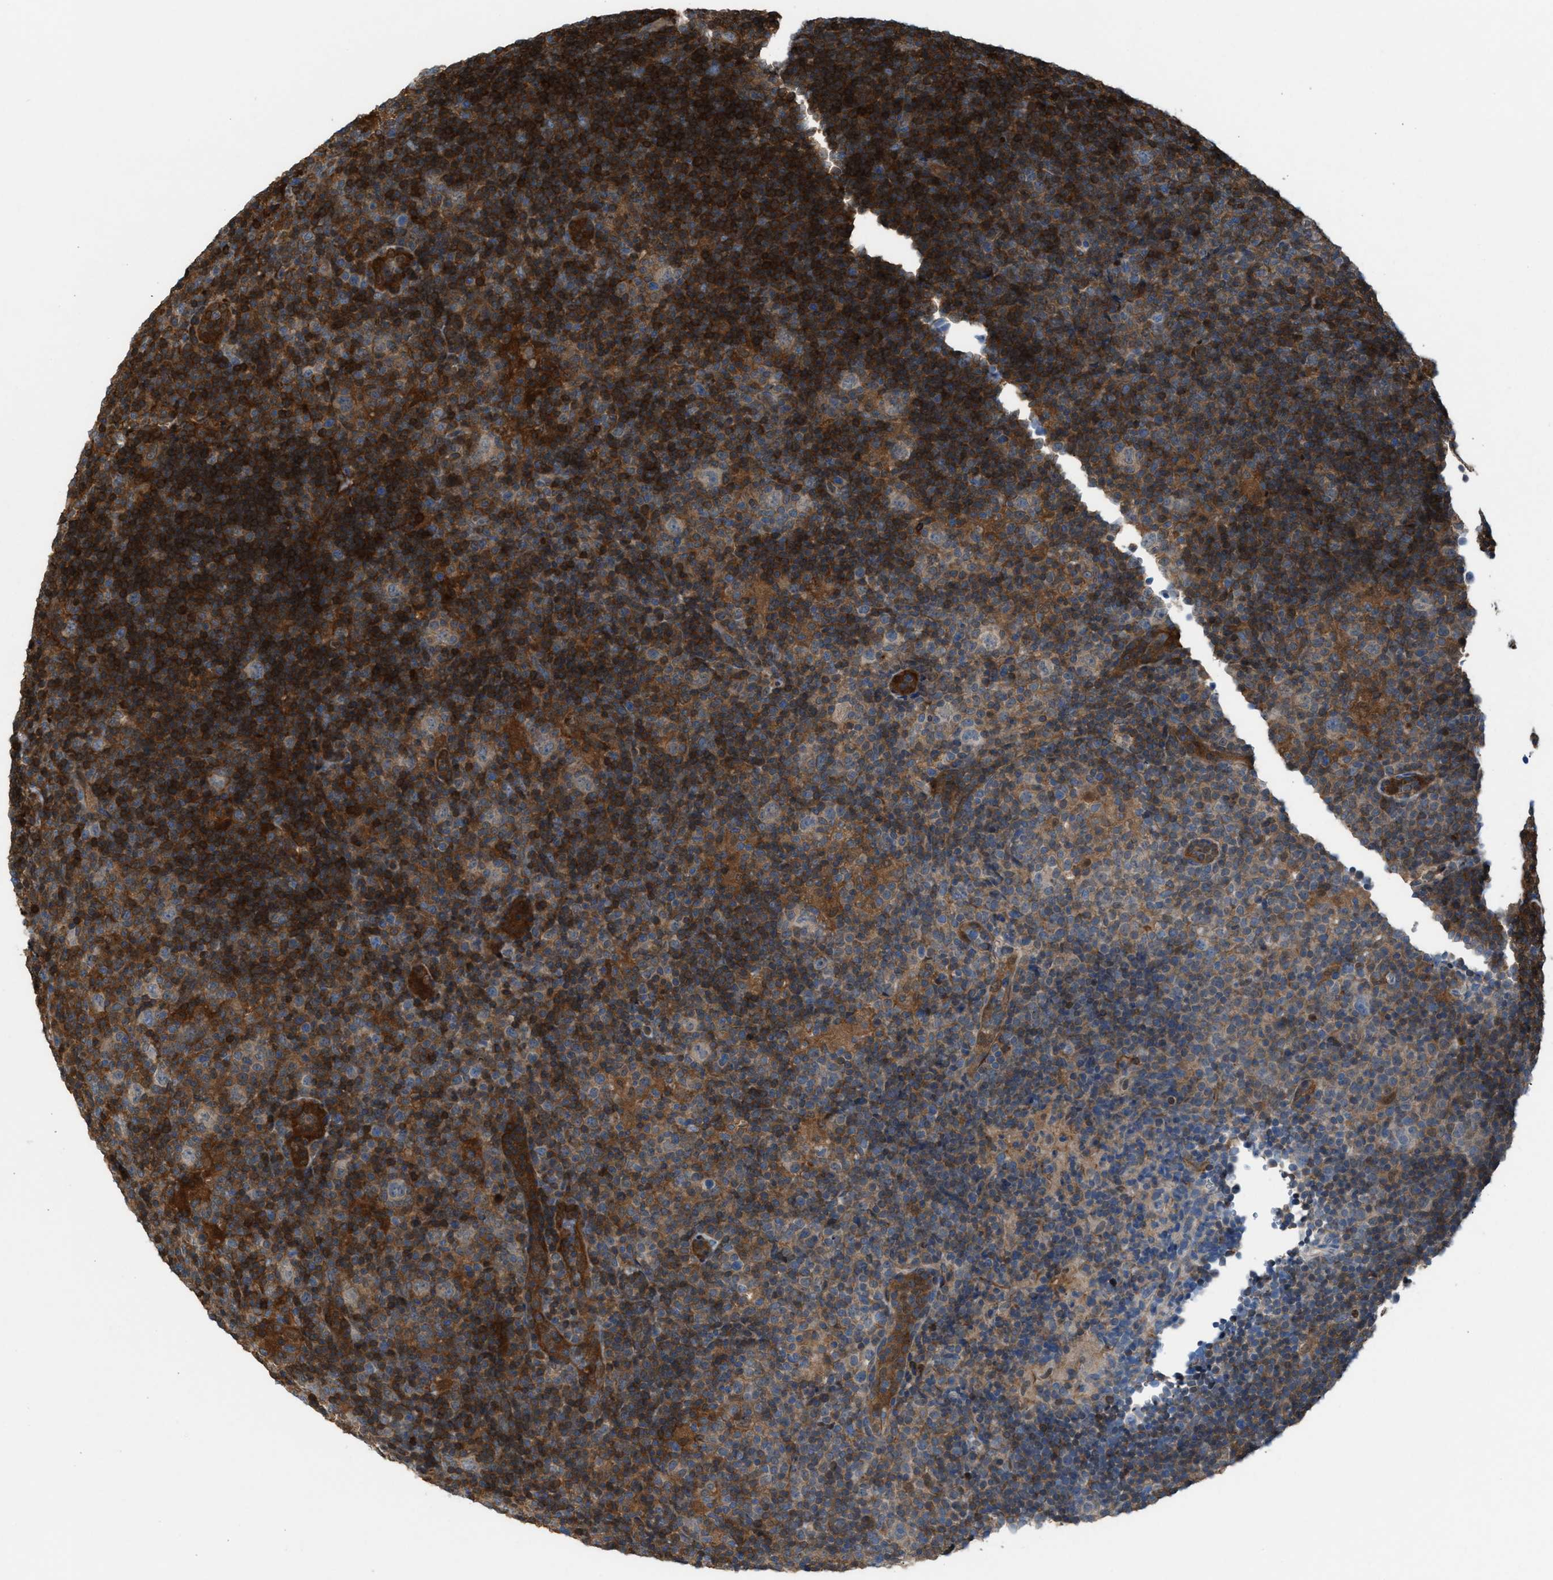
{"staining": {"intensity": "weak", "quantity": "<25%", "location": "cytoplasmic/membranous"}, "tissue": "lymphoma", "cell_type": "Tumor cells", "image_type": "cancer", "snomed": [{"axis": "morphology", "description": "Hodgkin's disease, NOS"}, {"axis": "topography", "description": "Lymph node"}], "caption": "This is an immunohistochemistry micrograph of human lymphoma. There is no positivity in tumor cells.", "gene": "TPK1", "patient": {"sex": "female", "age": 57}}